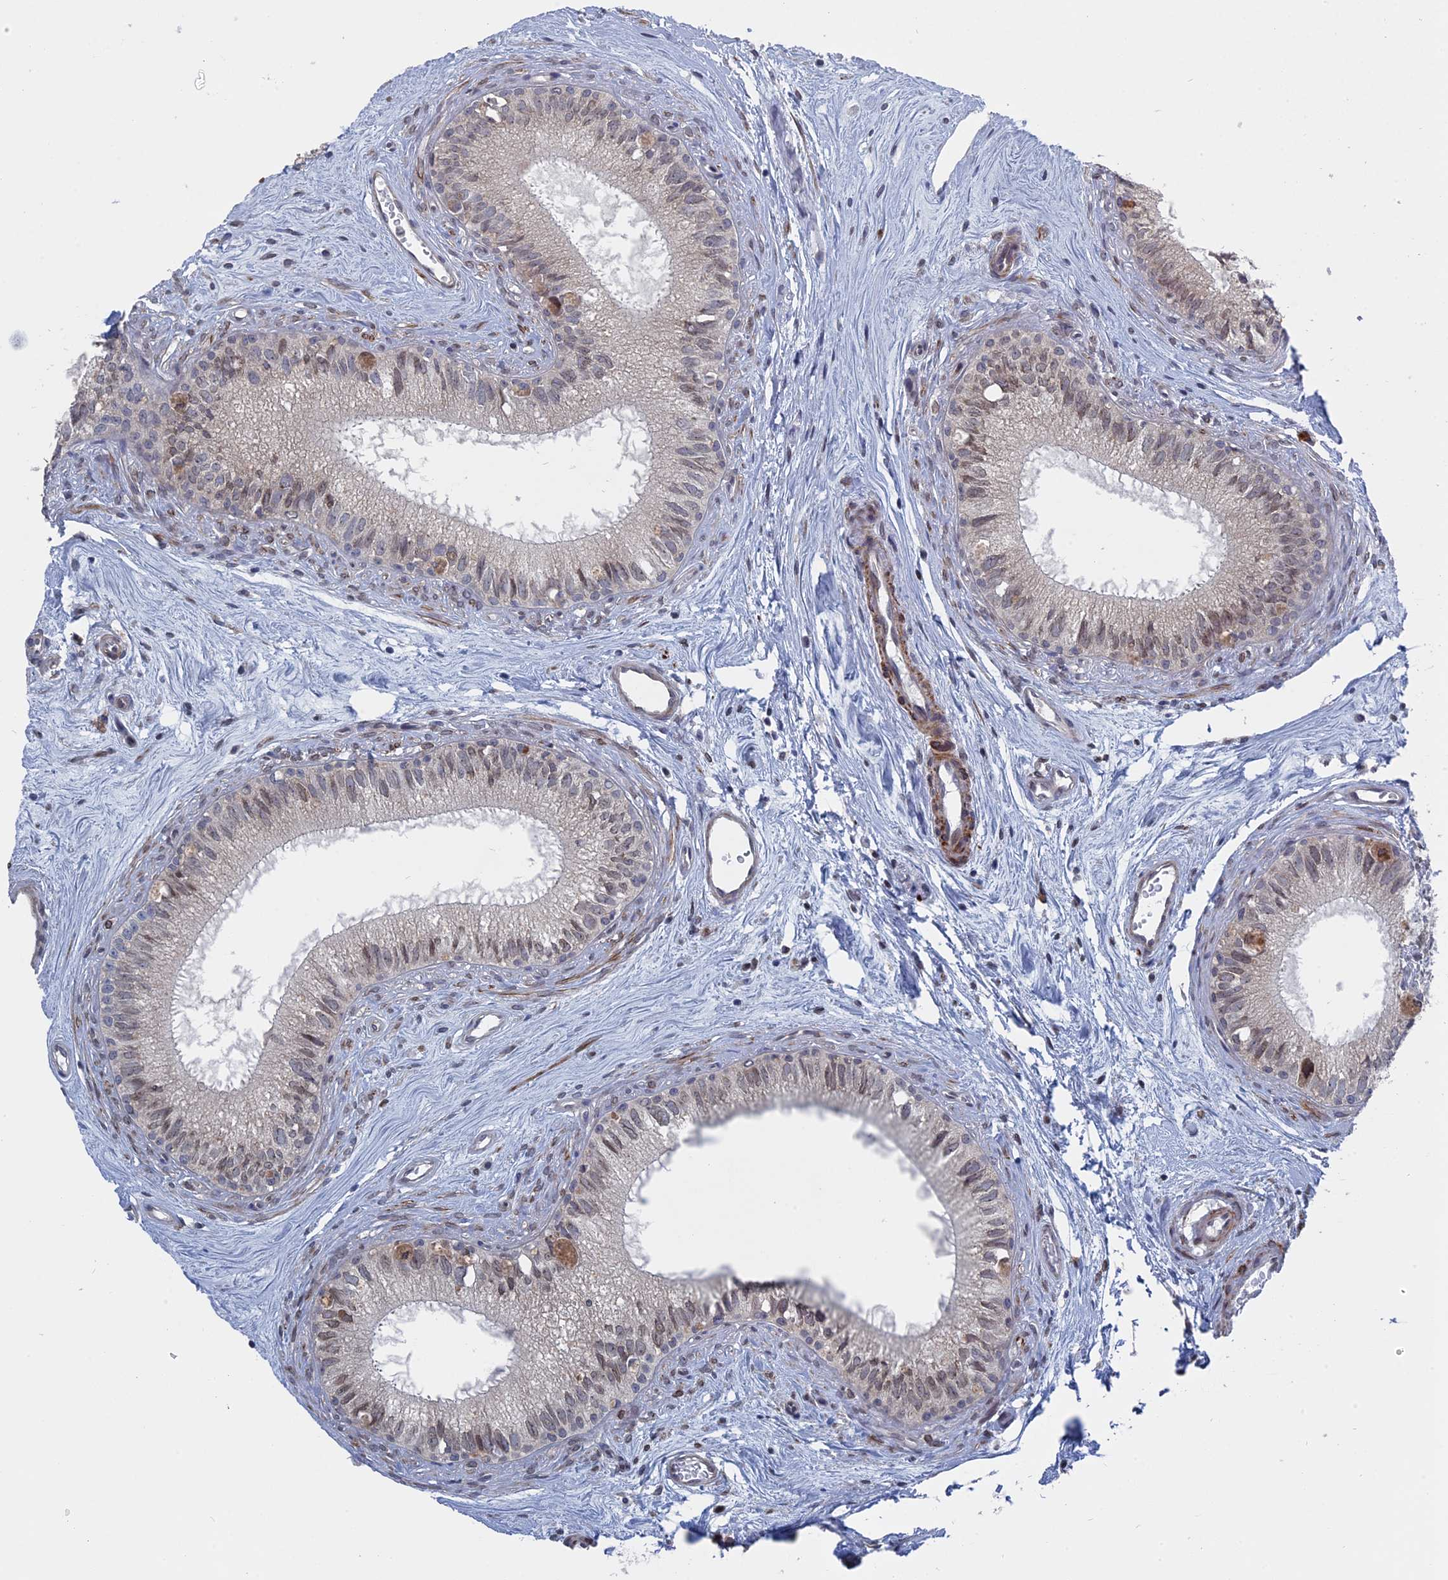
{"staining": {"intensity": "weak", "quantity": "<25%", "location": "cytoplasmic/membranous"}, "tissue": "epididymis", "cell_type": "Glandular cells", "image_type": "normal", "snomed": [{"axis": "morphology", "description": "Normal tissue, NOS"}, {"axis": "topography", "description": "Epididymis"}], "caption": "Immunohistochemical staining of unremarkable human epididymis shows no significant positivity in glandular cells.", "gene": "MTRF1", "patient": {"sex": "male", "age": 71}}